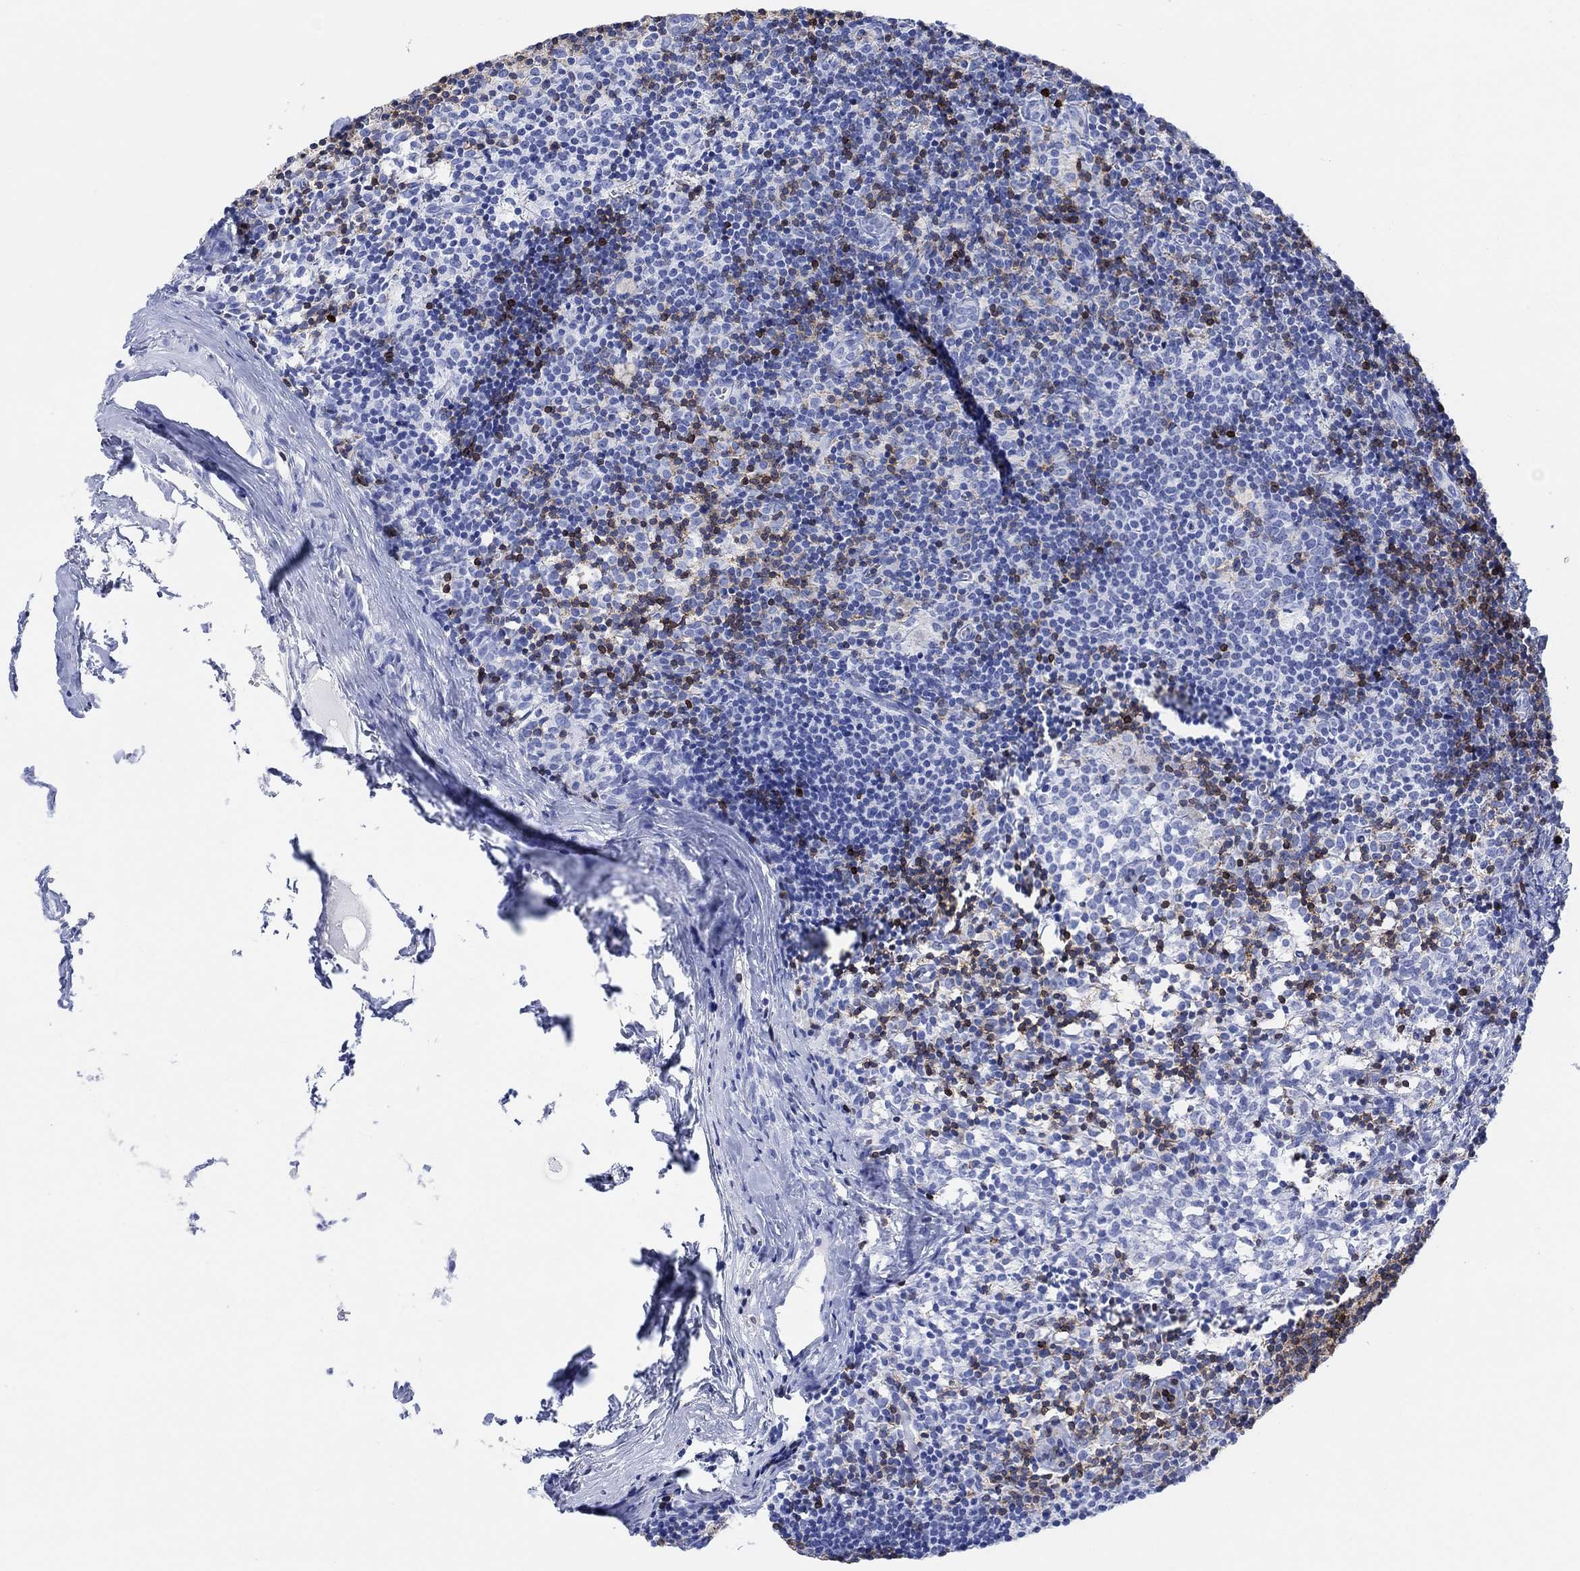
{"staining": {"intensity": "strong", "quantity": "<25%", "location": "cytoplasmic/membranous"}, "tissue": "lymph node", "cell_type": "Germinal center cells", "image_type": "normal", "snomed": [{"axis": "morphology", "description": "Normal tissue, NOS"}, {"axis": "topography", "description": "Lymph node"}], "caption": "DAB (3,3'-diaminobenzidine) immunohistochemical staining of unremarkable human lymph node shows strong cytoplasmic/membranous protein positivity in about <25% of germinal center cells. The protein of interest is stained brown, and the nuclei are stained in blue (DAB IHC with brightfield microscopy, high magnification).", "gene": "GPR65", "patient": {"sex": "female", "age": 52}}